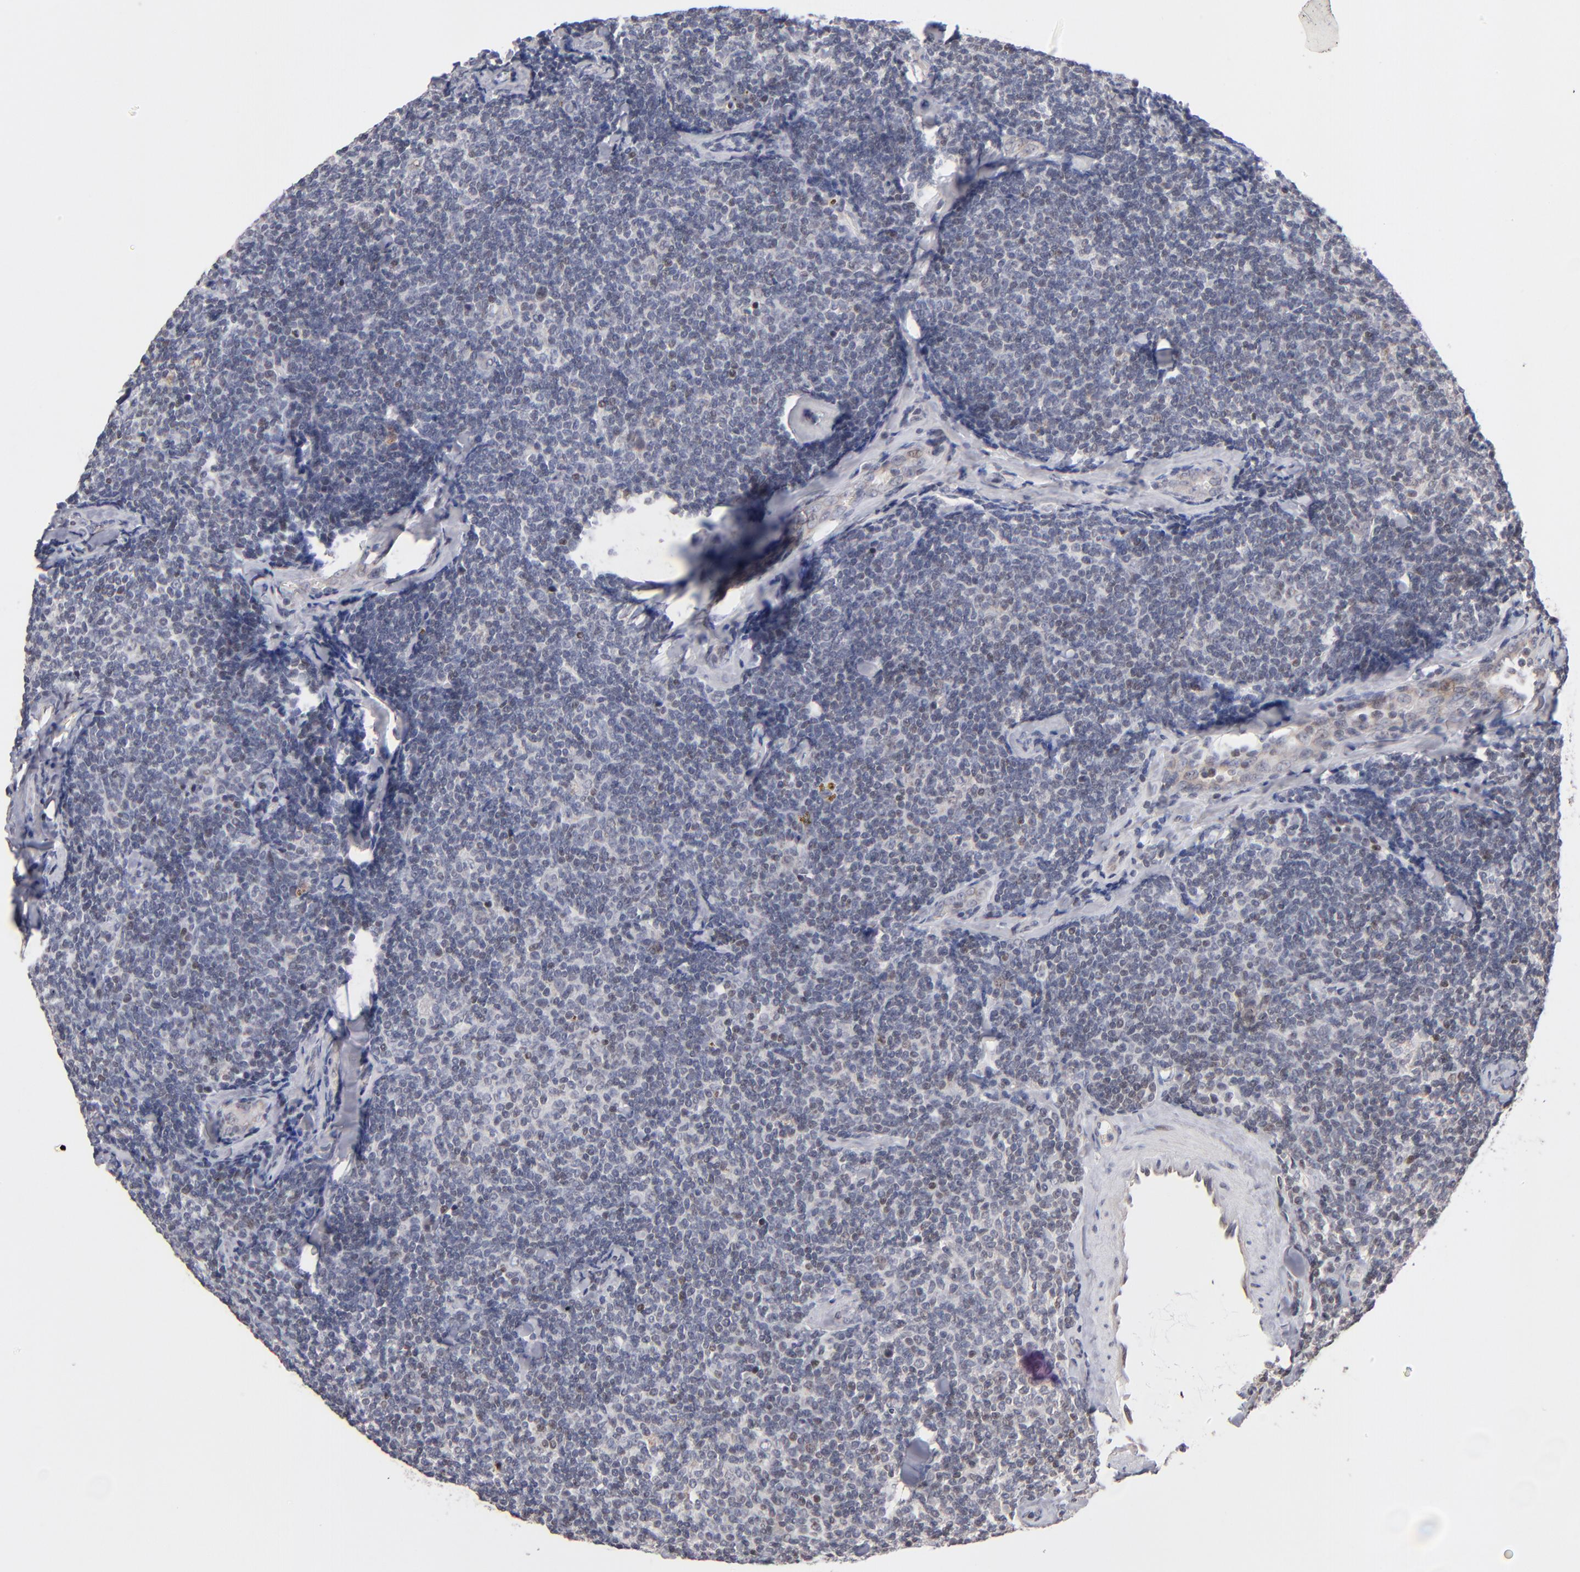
{"staining": {"intensity": "weak", "quantity": "25%-75%", "location": "nuclear"}, "tissue": "lymphoma", "cell_type": "Tumor cells", "image_type": "cancer", "snomed": [{"axis": "morphology", "description": "Malignant lymphoma, non-Hodgkin's type, Low grade"}, {"axis": "topography", "description": "Lymph node"}], "caption": "Lymphoma stained with IHC demonstrates weak nuclear positivity in about 25%-75% of tumor cells.", "gene": "ODF2", "patient": {"sex": "female", "age": 56}}